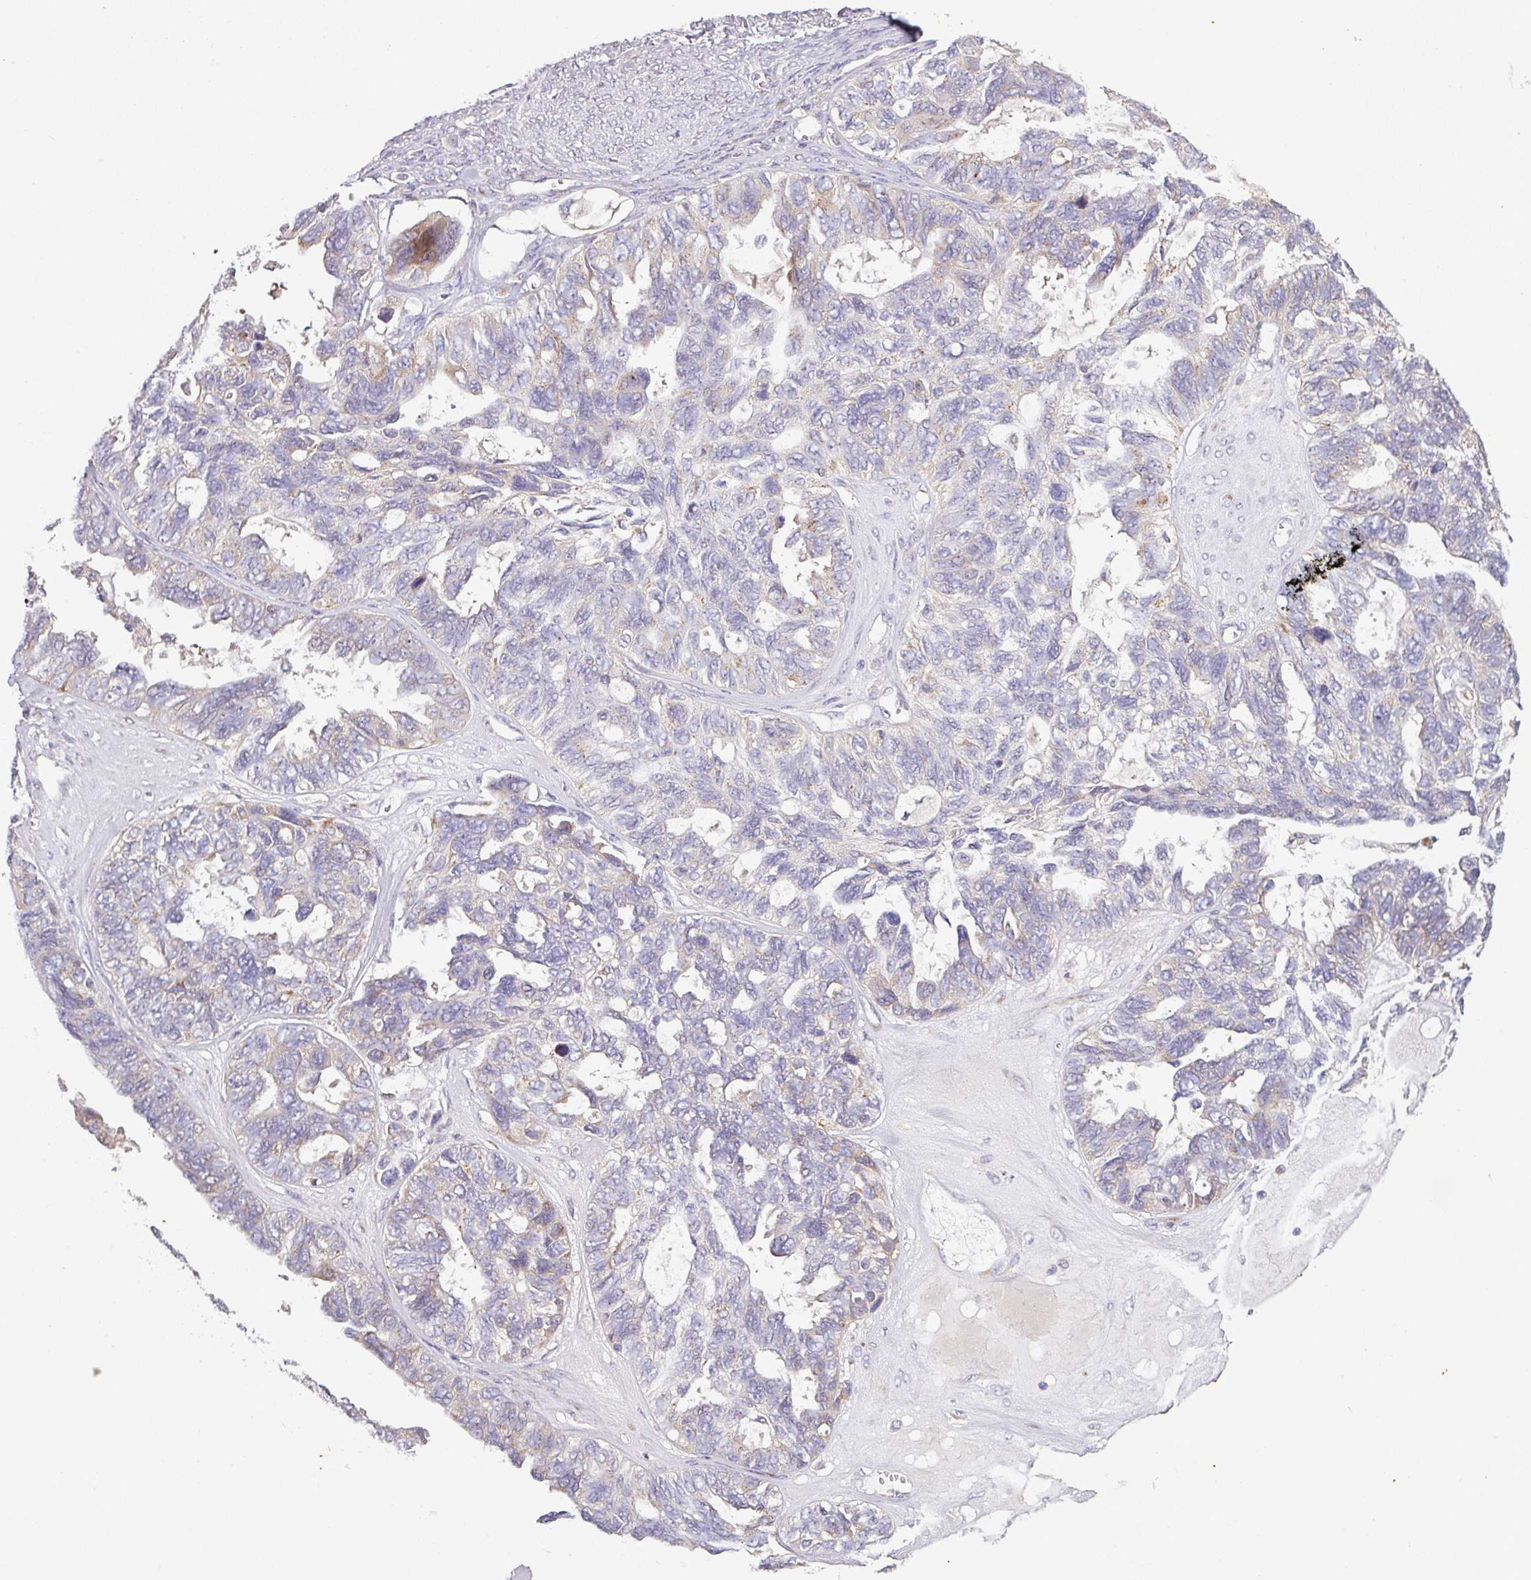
{"staining": {"intensity": "moderate", "quantity": "<25%", "location": "cytoplasmic/membranous"}, "tissue": "ovarian cancer", "cell_type": "Tumor cells", "image_type": "cancer", "snomed": [{"axis": "morphology", "description": "Cystadenocarcinoma, serous, NOS"}, {"axis": "topography", "description": "Ovary"}], "caption": "Moderate cytoplasmic/membranous staining for a protein is identified in about <25% of tumor cells of ovarian serous cystadenocarcinoma using immunohistochemistry (IHC).", "gene": "VTI1A", "patient": {"sex": "female", "age": 79}}